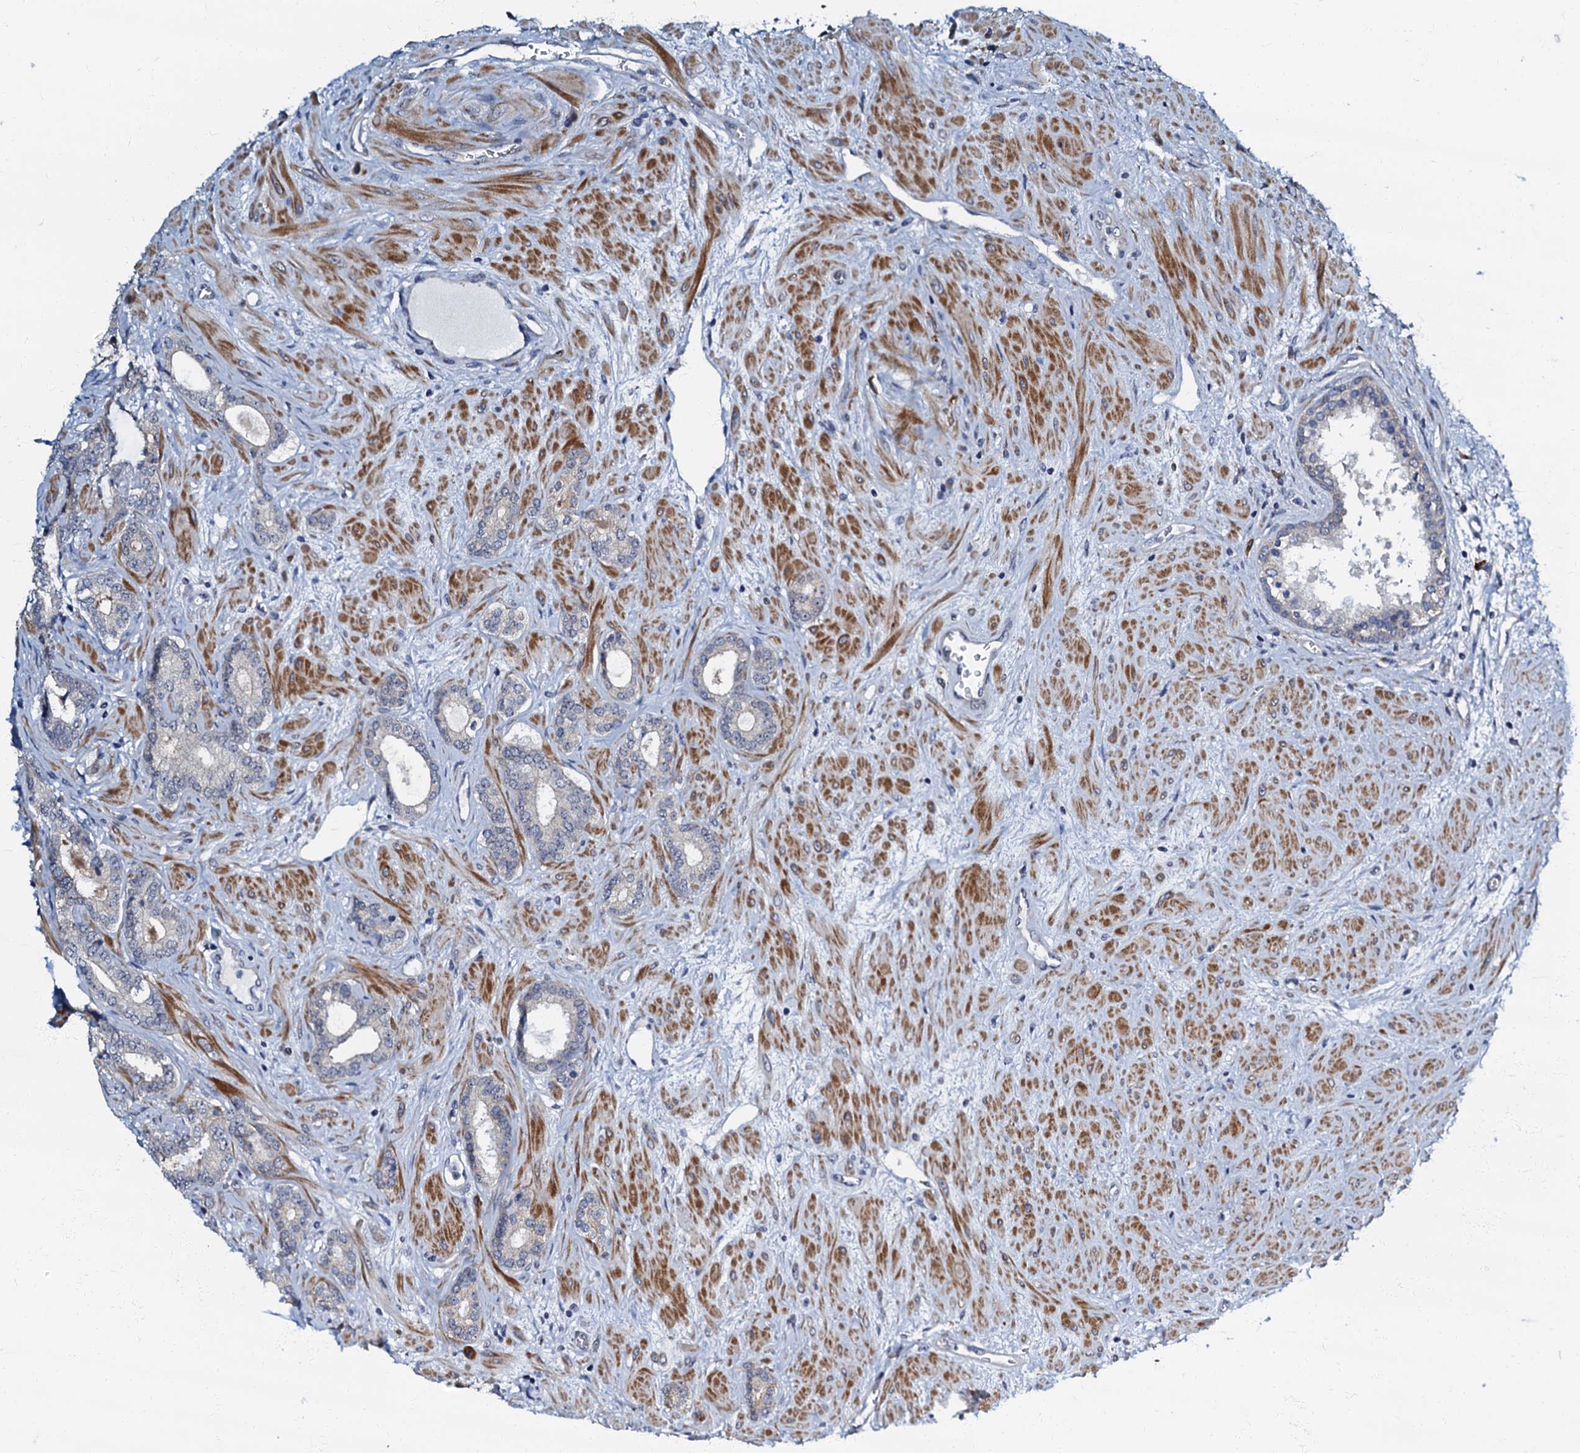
{"staining": {"intensity": "negative", "quantity": "none", "location": "none"}, "tissue": "prostate cancer", "cell_type": "Tumor cells", "image_type": "cancer", "snomed": [{"axis": "morphology", "description": "Adenocarcinoma, High grade"}, {"axis": "topography", "description": "Prostate"}], "caption": "Image shows no significant protein positivity in tumor cells of adenocarcinoma (high-grade) (prostate). Brightfield microscopy of immunohistochemistry (IHC) stained with DAB (3,3'-diaminobenzidine) (brown) and hematoxylin (blue), captured at high magnification.", "gene": "OLAH", "patient": {"sex": "male", "age": 64}}